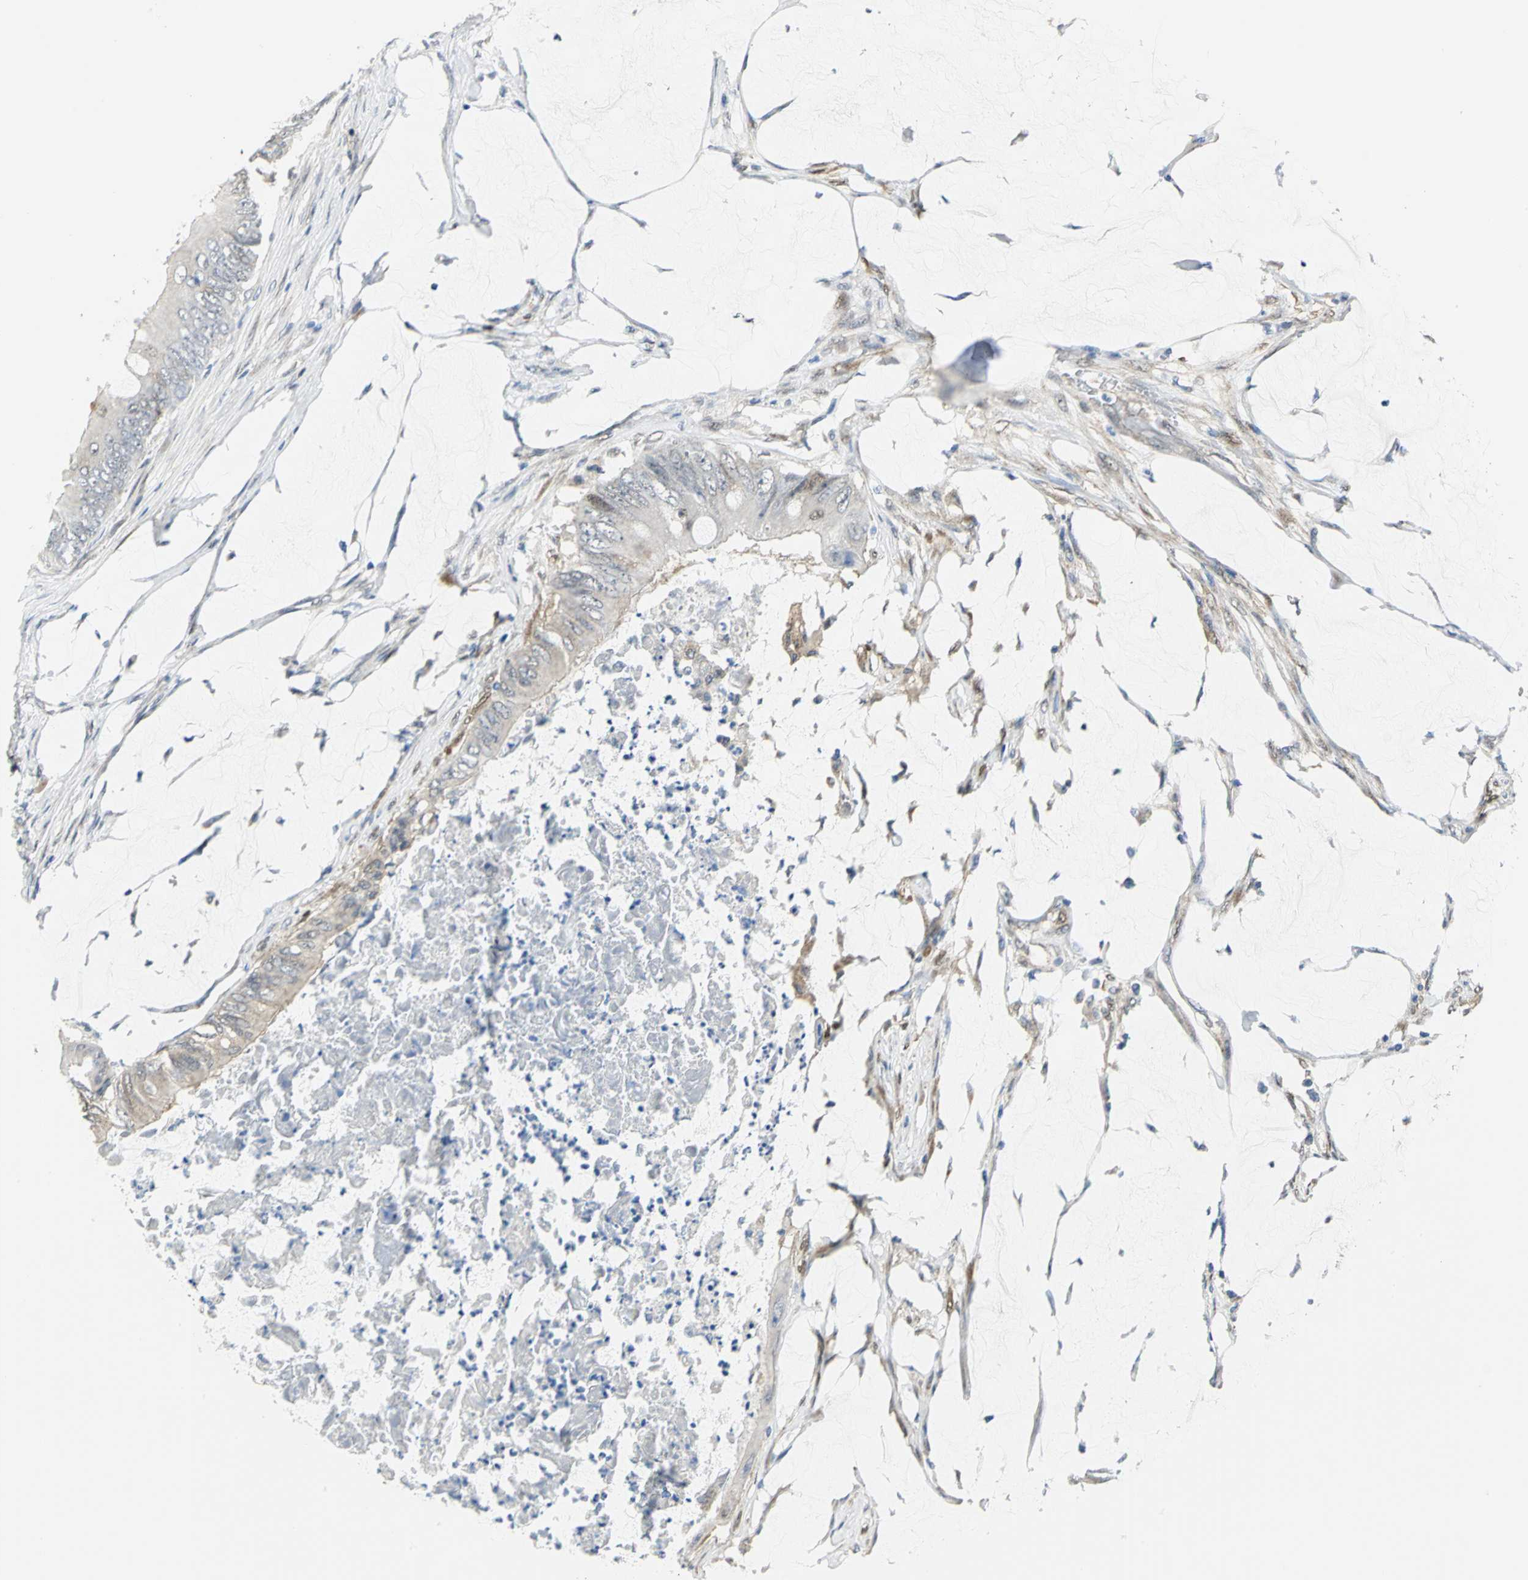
{"staining": {"intensity": "weak", "quantity": "<25%", "location": "cytoplasmic/membranous"}, "tissue": "colorectal cancer", "cell_type": "Tumor cells", "image_type": "cancer", "snomed": [{"axis": "morphology", "description": "Normal tissue, NOS"}, {"axis": "morphology", "description": "Adenocarcinoma, NOS"}, {"axis": "topography", "description": "Rectum"}, {"axis": "topography", "description": "Peripheral nerve tissue"}], "caption": "Human colorectal cancer (adenocarcinoma) stained for a protein using IHC reveals no staining in tumor cells.", "gene": "PGM3", "patient": {"sex": "female", "age": 77}}